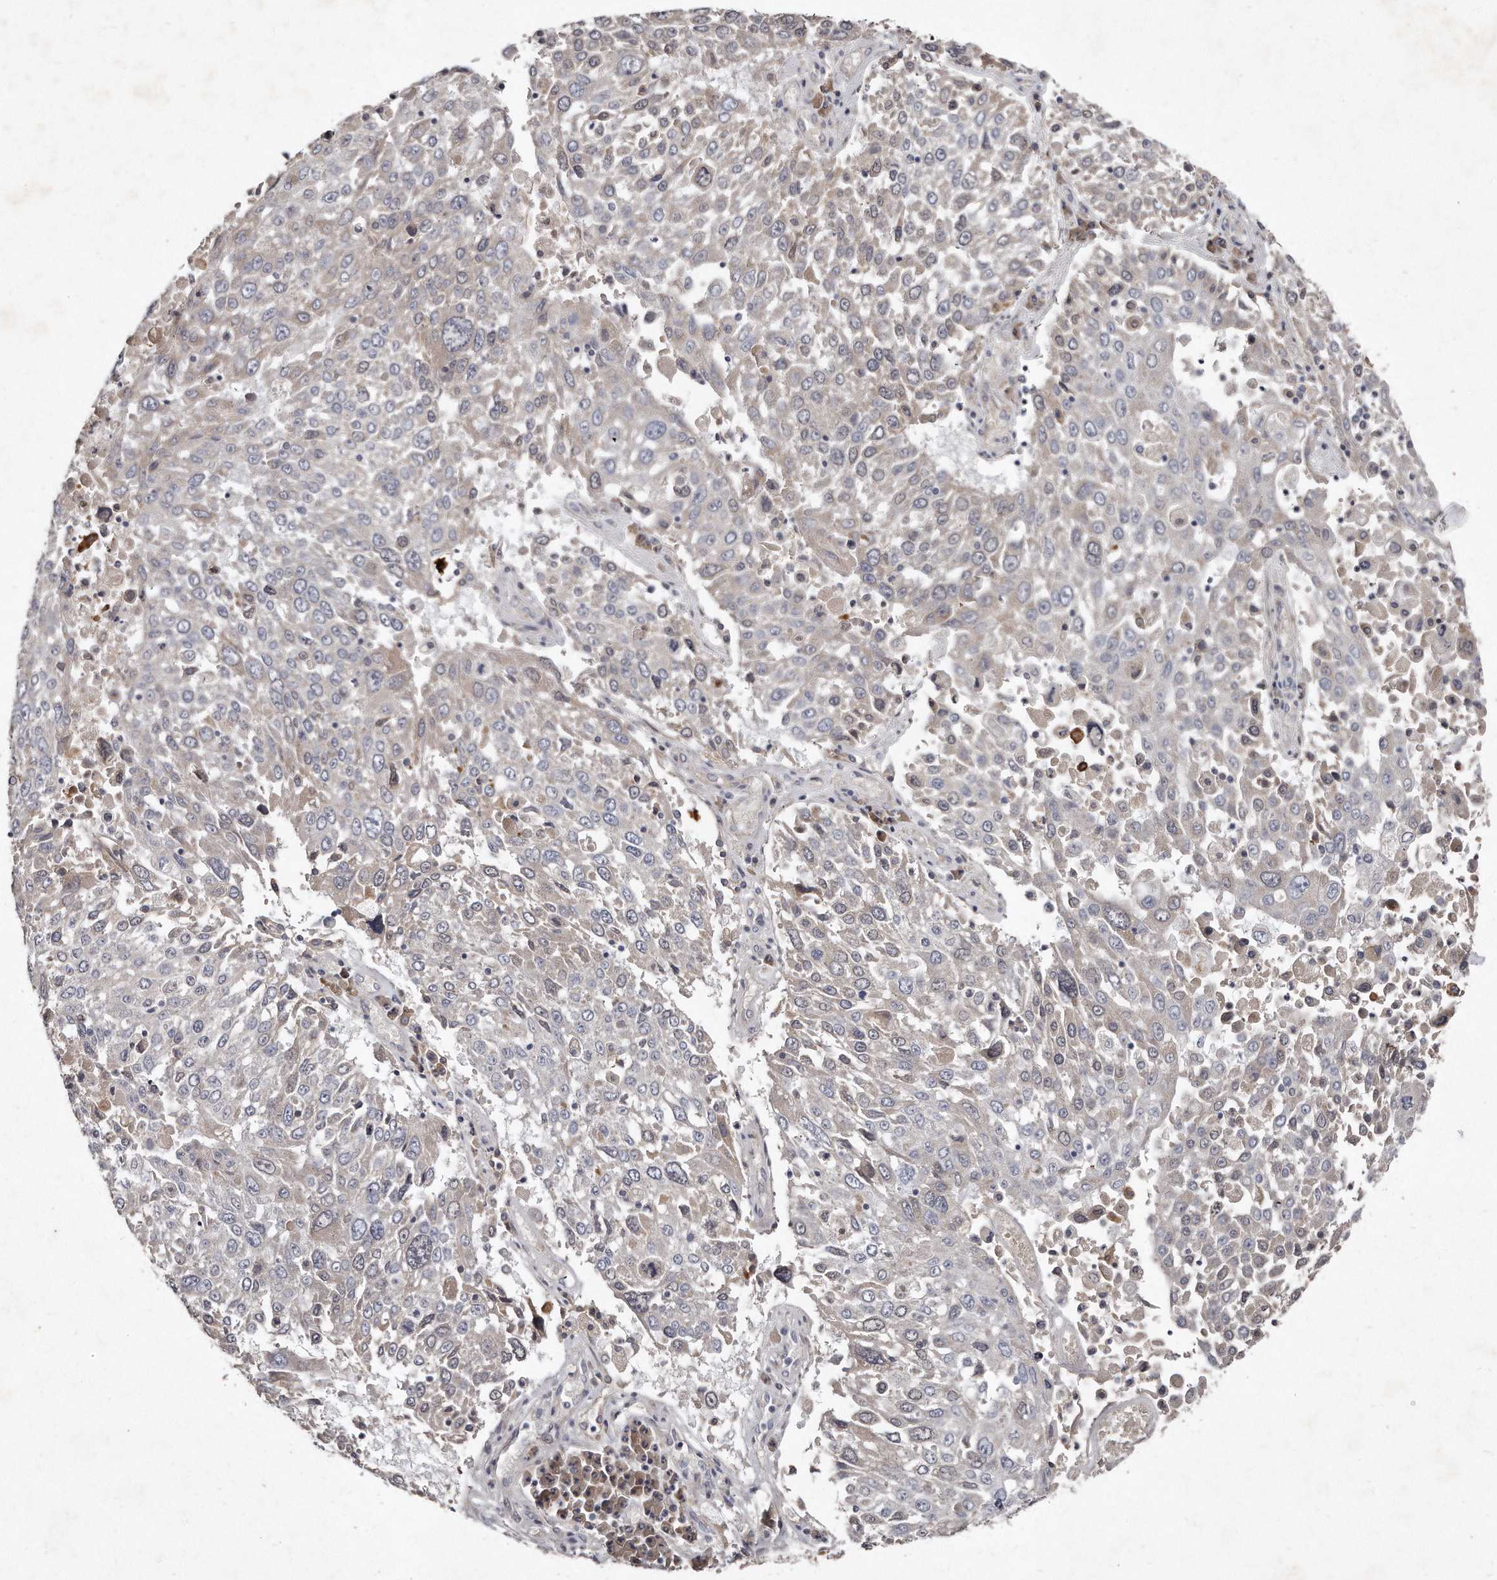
{"staining": {"intensity": "weak", "quantity": "<25%", "location": "cytoplasmic/membranous"}, "tissue": "lung cancer", "cell_type": "Tumor cells", "image_type": "cancer", "snomed": [{"axis": "morphology", "description": "Squamous cell carcinoma, NOS"}, {"axis": "topography", "description": "Lung"}], "caption": "Immunohistochemistry histopathology image of lung cancer (squamous cell carcinoma) stained for a protein (brown), which exhibits no positivity in tumor cells.", "gene": "TECR", "patient": {"sex": "male", "age": 65}}